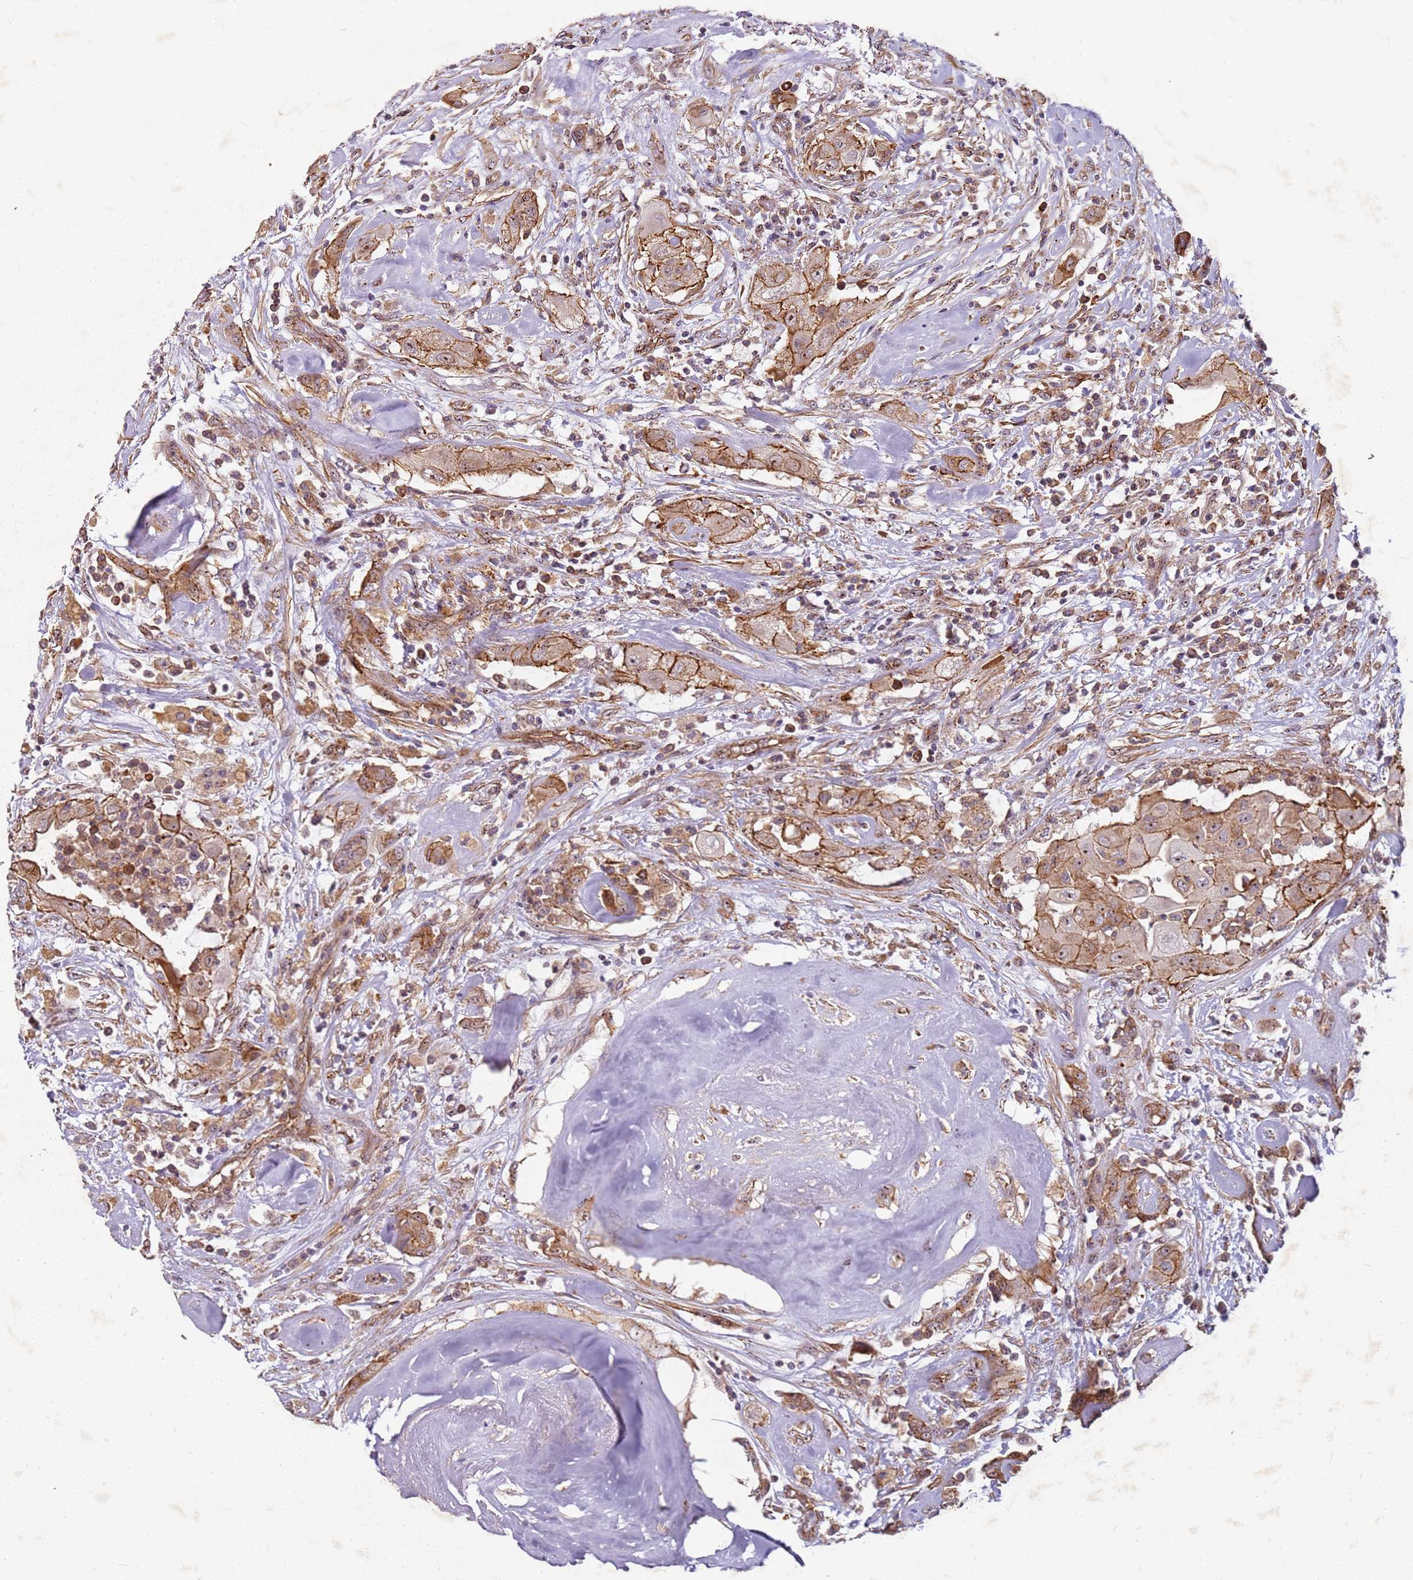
{"staining": {"intensity": "moderate", "quantity": ">75%", "location": "cytoplasmic/membranous"}, "tissue": "thyroid cancer", "cell_type": "Tumor cells", "image_type": "cancer", "snomed": [{"axis": "morphology", "description": "Papillary adenocarcinoma, NOS"}, {"axis": "topography", "description": "Thyroid gland"}], "caption": "Moderate cytoplasmic/membranous positivity for a protein is seen in approximately >75% of tumor cells of papillary adenocarcinoma (thyroid) using IHC.", "gene": "C2CD4B", "patient": {"sex": "female", "age": 59}}